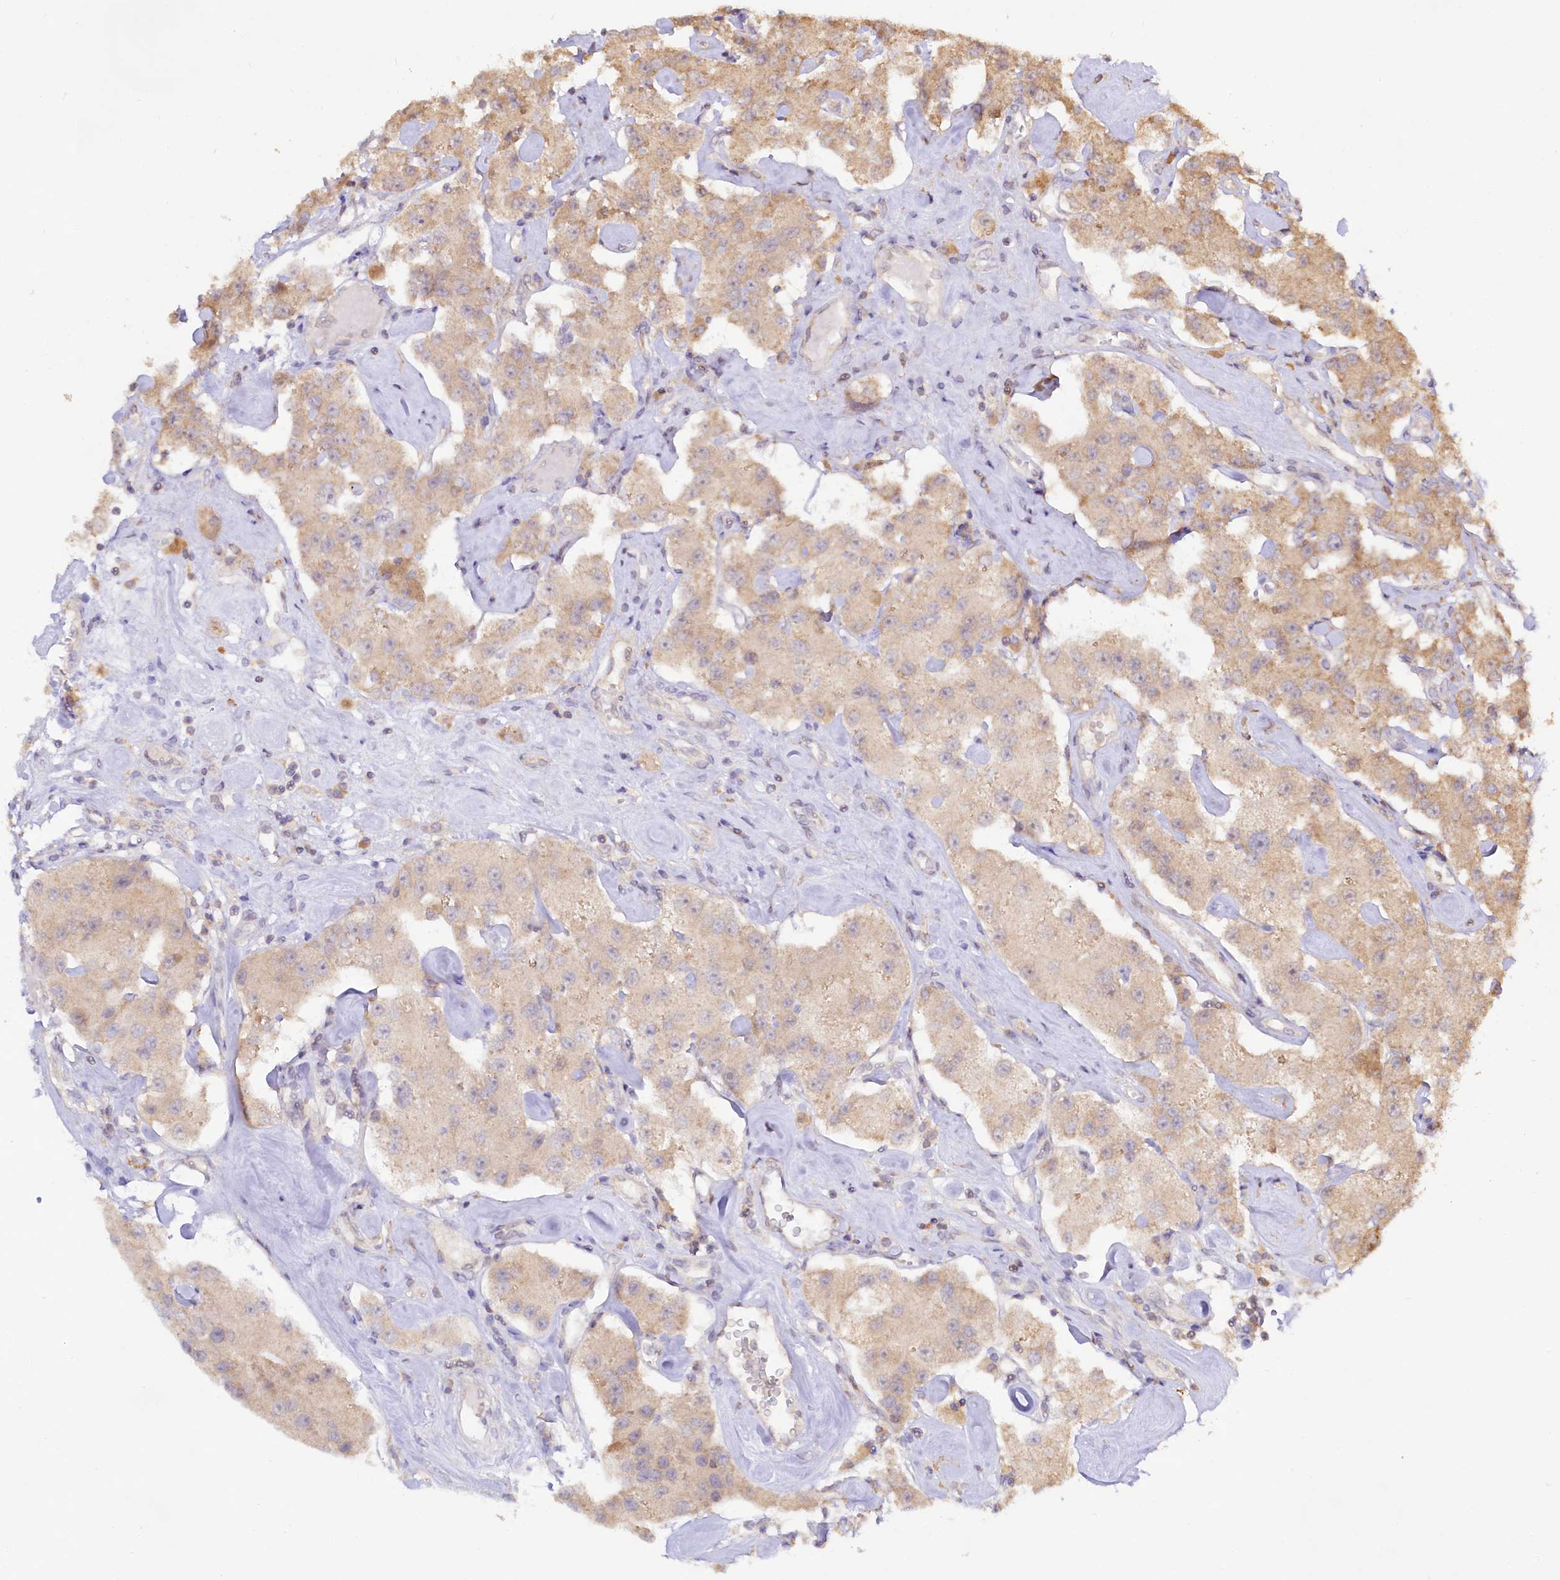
{"staining": {"intensity": "weak", "quantity": "25%-75%", "location": "cytoplasmic/membranous"}, "tissue": "carcinoid", "cell_type": "Tumor cells", "image_type": "cancer", "snomed": [{"axis": "morphology", "description": "Carcinoid, malignant, NOS"}, {"axis": "topography", "description": "Pancreas"}], "caption": "Immunohistochemical staining of human carcinoid shows weak cytoplasmic/membranous protein expression in approximately 25%-75% of tumor cells. Immunohistochemistry (ihc) stains the protein in brown and the nuclei are stained blue.", "gene": "RRP8", "patient": {"sex": "male", "age": 41}}